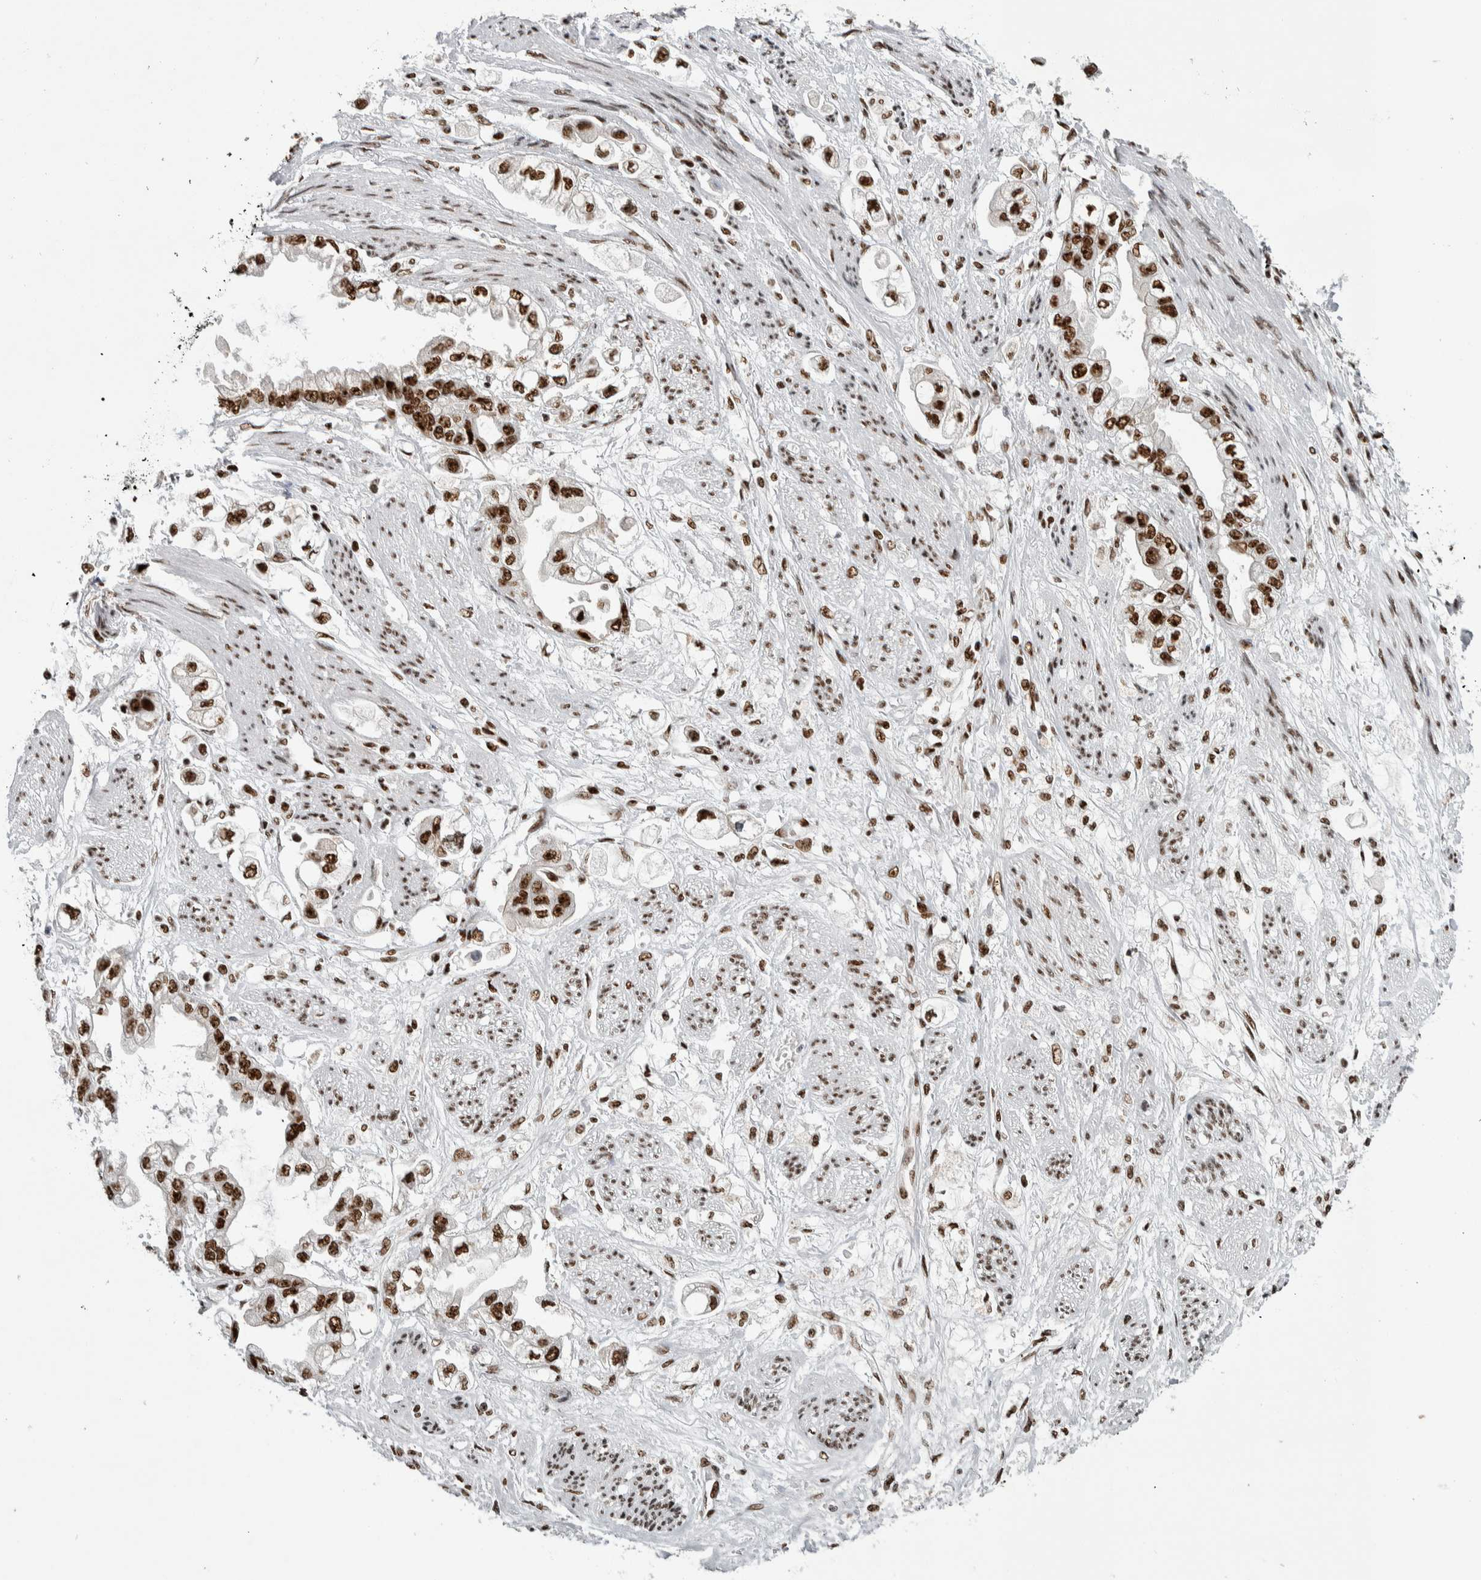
{"staining": {"intensity": "strong", "quantity": ">75%", "location": "nuclear"}, "tissue": "stomach cancer", "cell_type": "Tumor cells", "image_type": "cancer", "snomed": [{"axis": "morphology", "description": "Adenocarcinoma, NOS"}, {"axis": "topography", "description": "Stomach"}], "caption": "Immunohistochemistry (IHC) micrograph of neoplastic tissue: adenocarcinoma (stomach) stained using IHC reveals high levels of strong protein expression localized specifically in the nuclear of tumor cells, appearing as a nuclear brown color.", "gene": "NCL", "patient": {"sex": "male", "age": 62}}